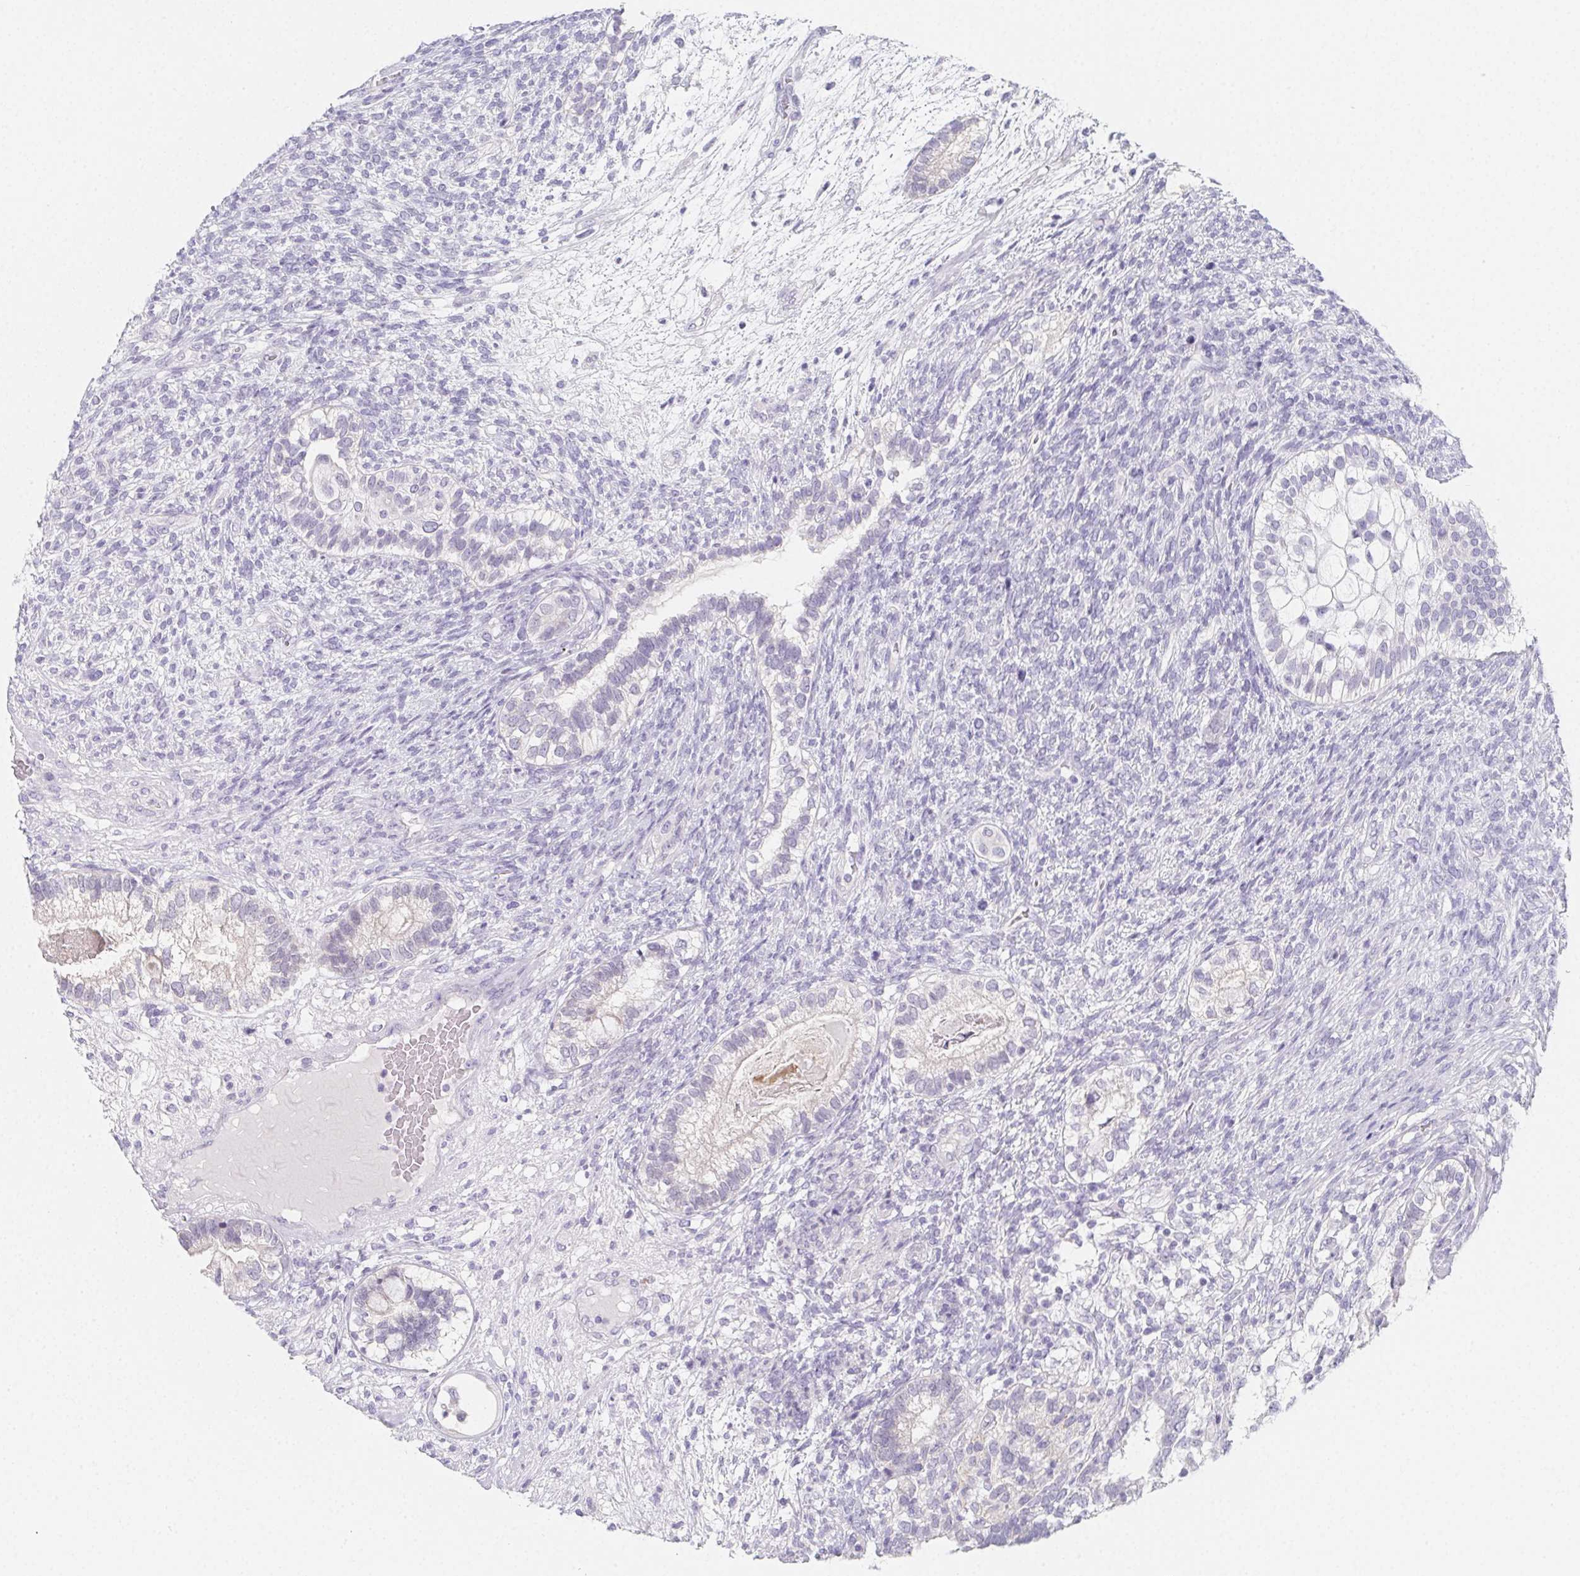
{"staining": {"intensity": "negative", "quantity": "none", "location": "none"}, "tissue": "testis cancer", "cell_type": "Tumor cells", "image_type": "cancer", "snomed": [{"axis": "morphology", "description": "Seminoma, NOS"}, {"axis": "morphology", "description": "Carcinoma, Embryonal, NOS"}, {"axis": "topography", "description": "Testis"}], "caption": "Immunohistochemistry (IHC) histopathology image of neoplastic tissue: human seminoma (testis) stained with DAB (3,3'-diaminobenzidine) reveals no significant protein expression in tumor cells. Nuclei are stained in blue.", "gene": "GLIPR1L1", "patient": {"sex": "male", "age": 41}}